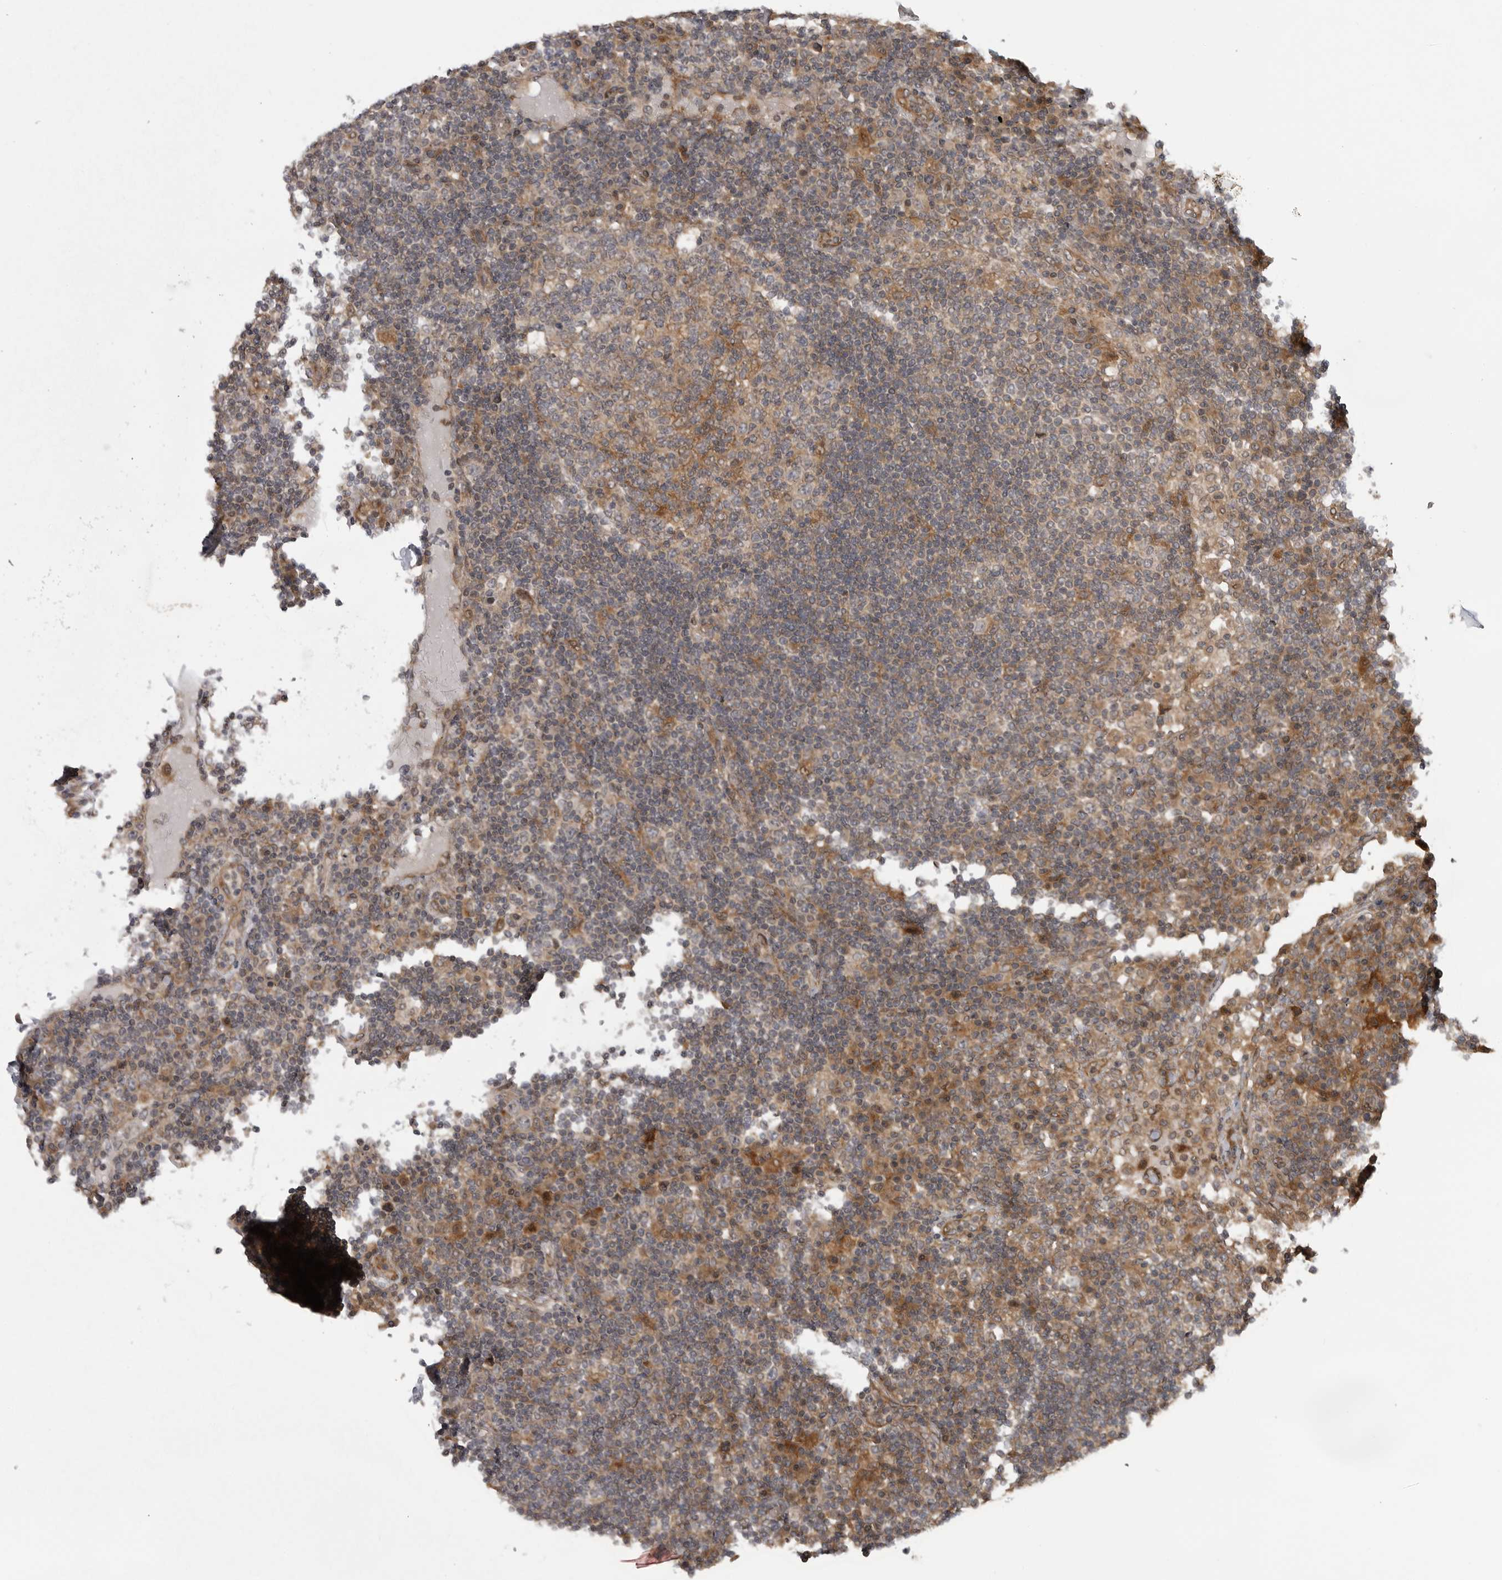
{"staining": {"intensity": "moderate", "quantity": "<25%", "location": "cytoplasmic/membranous"}, "tissue": "lymph node", "cell_type": "Germinal center cells", "image_type": "normal", "snomed": [{"axis": "morphology", "description": "Normal tissue, NOS"}, {"axis": "topography", "description": "Lymph node"}], "caption": "Immunohistochemistry micrograph of unremarkable lymph node: lymph node stained using immunohistochemistry demonstrates low levels of moderate protein expression localized specifically in the cytoplasmic/membranous of germinal center cells, appearing as a cytoplasmic/membranous brown color.", "gene": "LRRC45", "patient": {"sex": "female", "age": 53}}